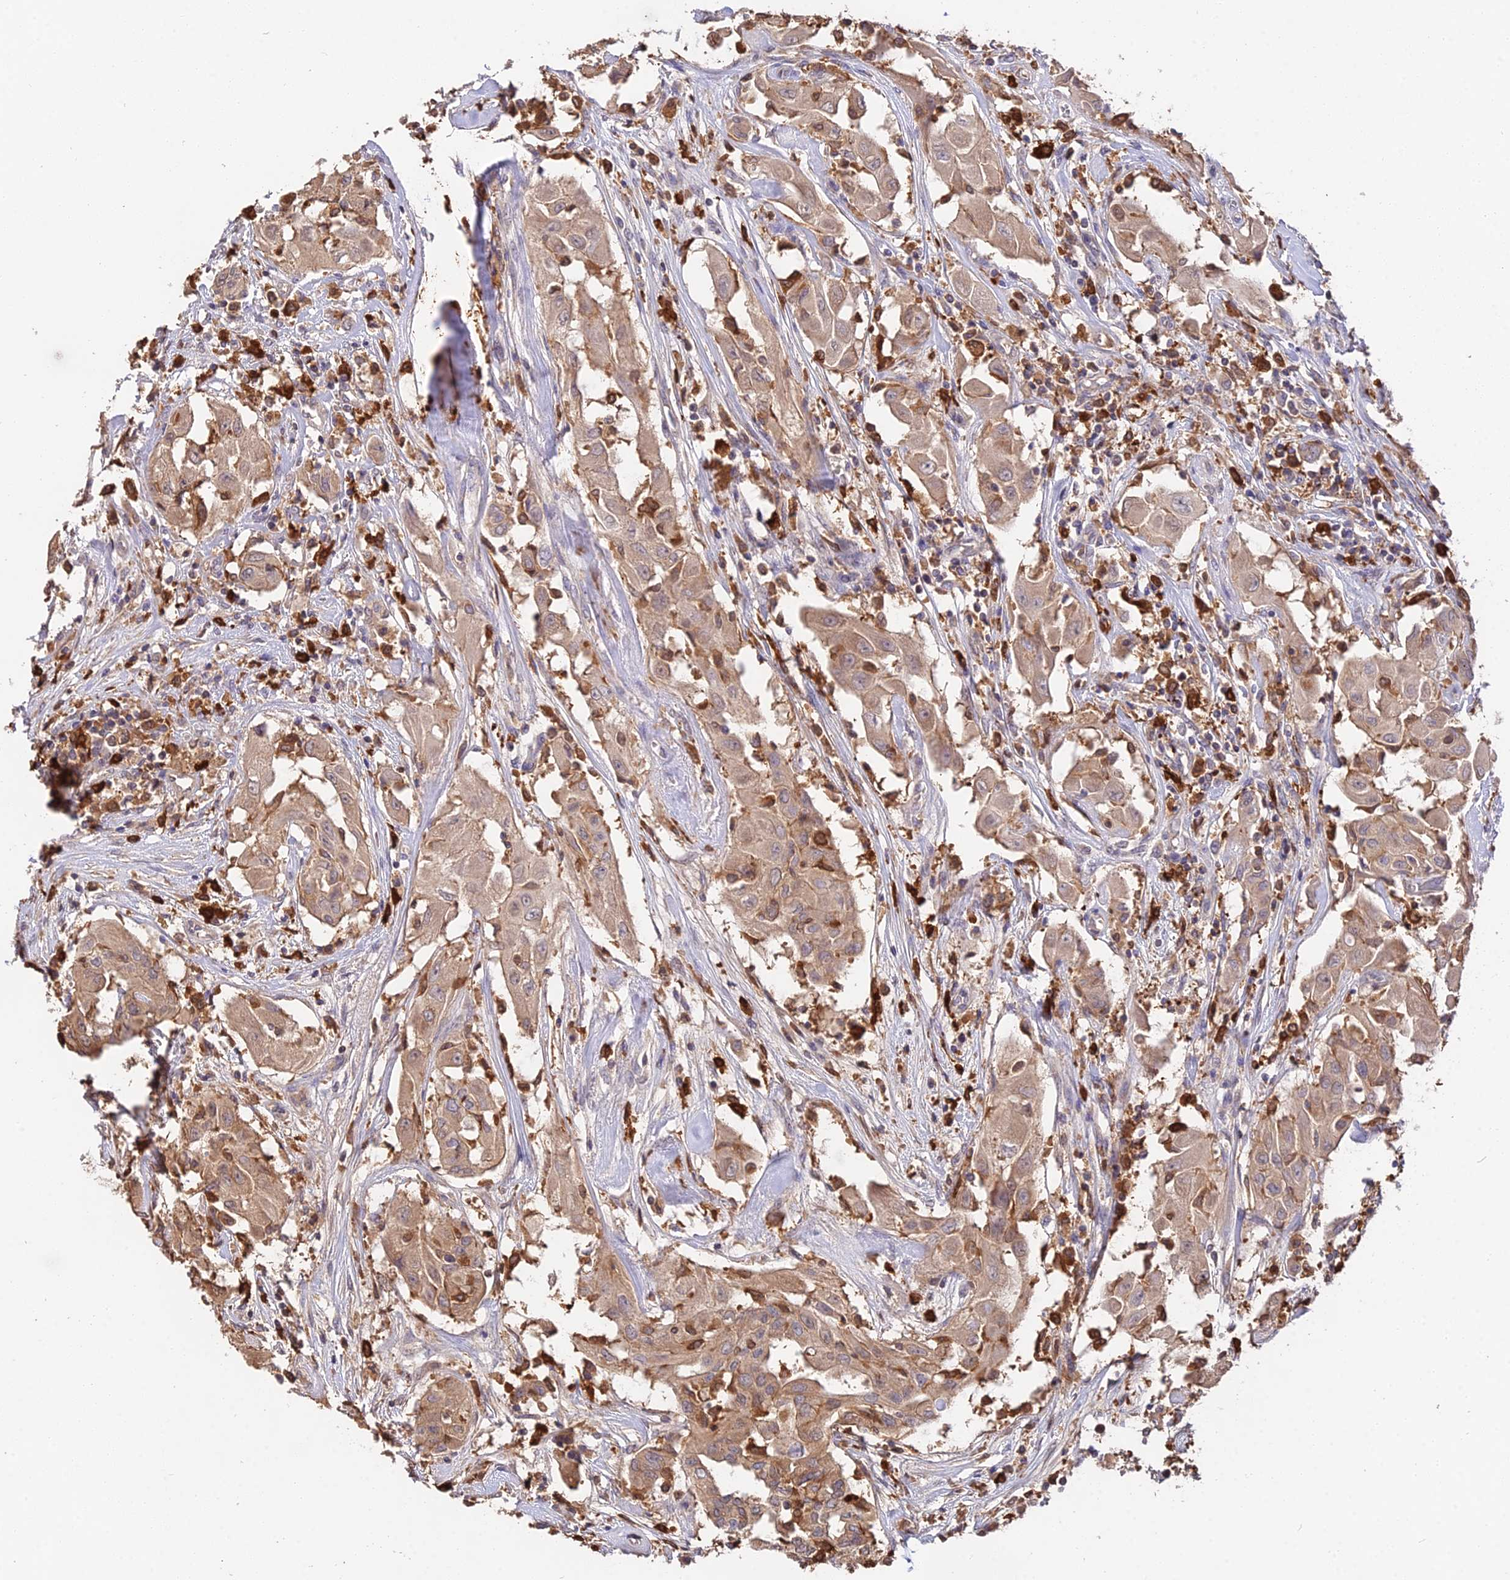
{"staining": {"intensity": "moderate", "quantity": ">75%", "location": "cytoplasmic/membranous"}, "tissue": "thyroid cancer", "cell_type": "Tumor cells", "image_type": "cancer", "snomed": [{"axis": "morphology", "description": "Papillary adenocarcinoma, NOS"}, {"axis": "topography", "description": "Thyroid gland"}], "caption": "Immunohistochemistry (IHC) histopathology image of neoplastic tissue: thyroid cancer stained using IHC displays medium levels of moderate protein expression localized specifically in the cytoplasmic/membranous of tumor cells, appearing as a cytoplasmic/membranous brown color.", "gene": "FBP1", "patient": {"sex": "female", "age": 59}}